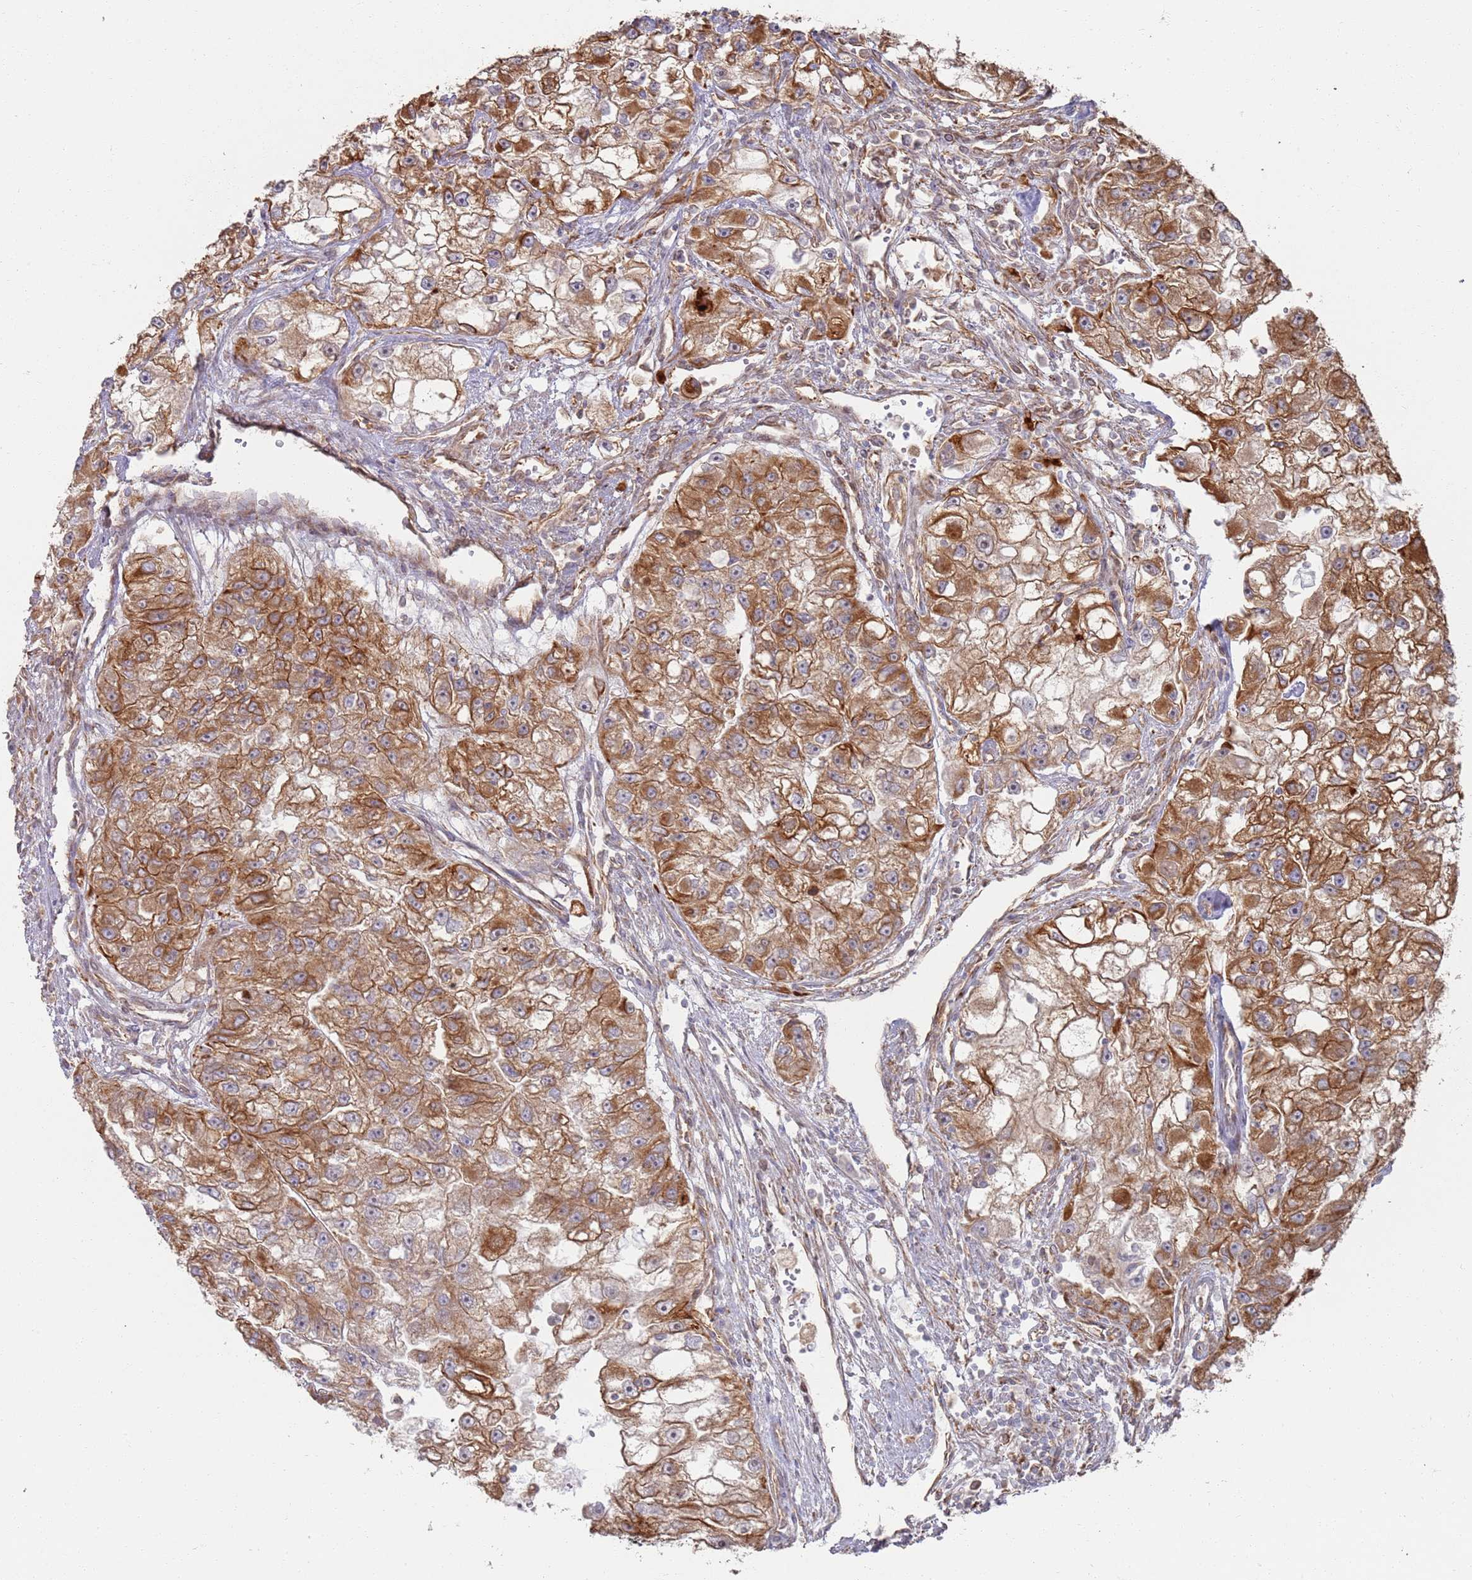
{"staining": {"intensity": "moderate", "quantity": ">75%", "location": "cytoplasmic/membranous"}, "tissue": "renal cancer", "cell_type": "Tumor cells", "image_type": "cancer", "snomed": [{"axis": "morphology", "description": "Adenocarcinoma, NOS"}, {"axis": "topography", "description": "Kidney"}], "caption": "Immunohistochemical staining of human renal adenocarcinoma shows medium levels of moderate cytoplasmic/membranous expression in approximately >75% of tumor cells.", "gene": "PHF21A", "patient": {"sex": "male", "age": 63}}